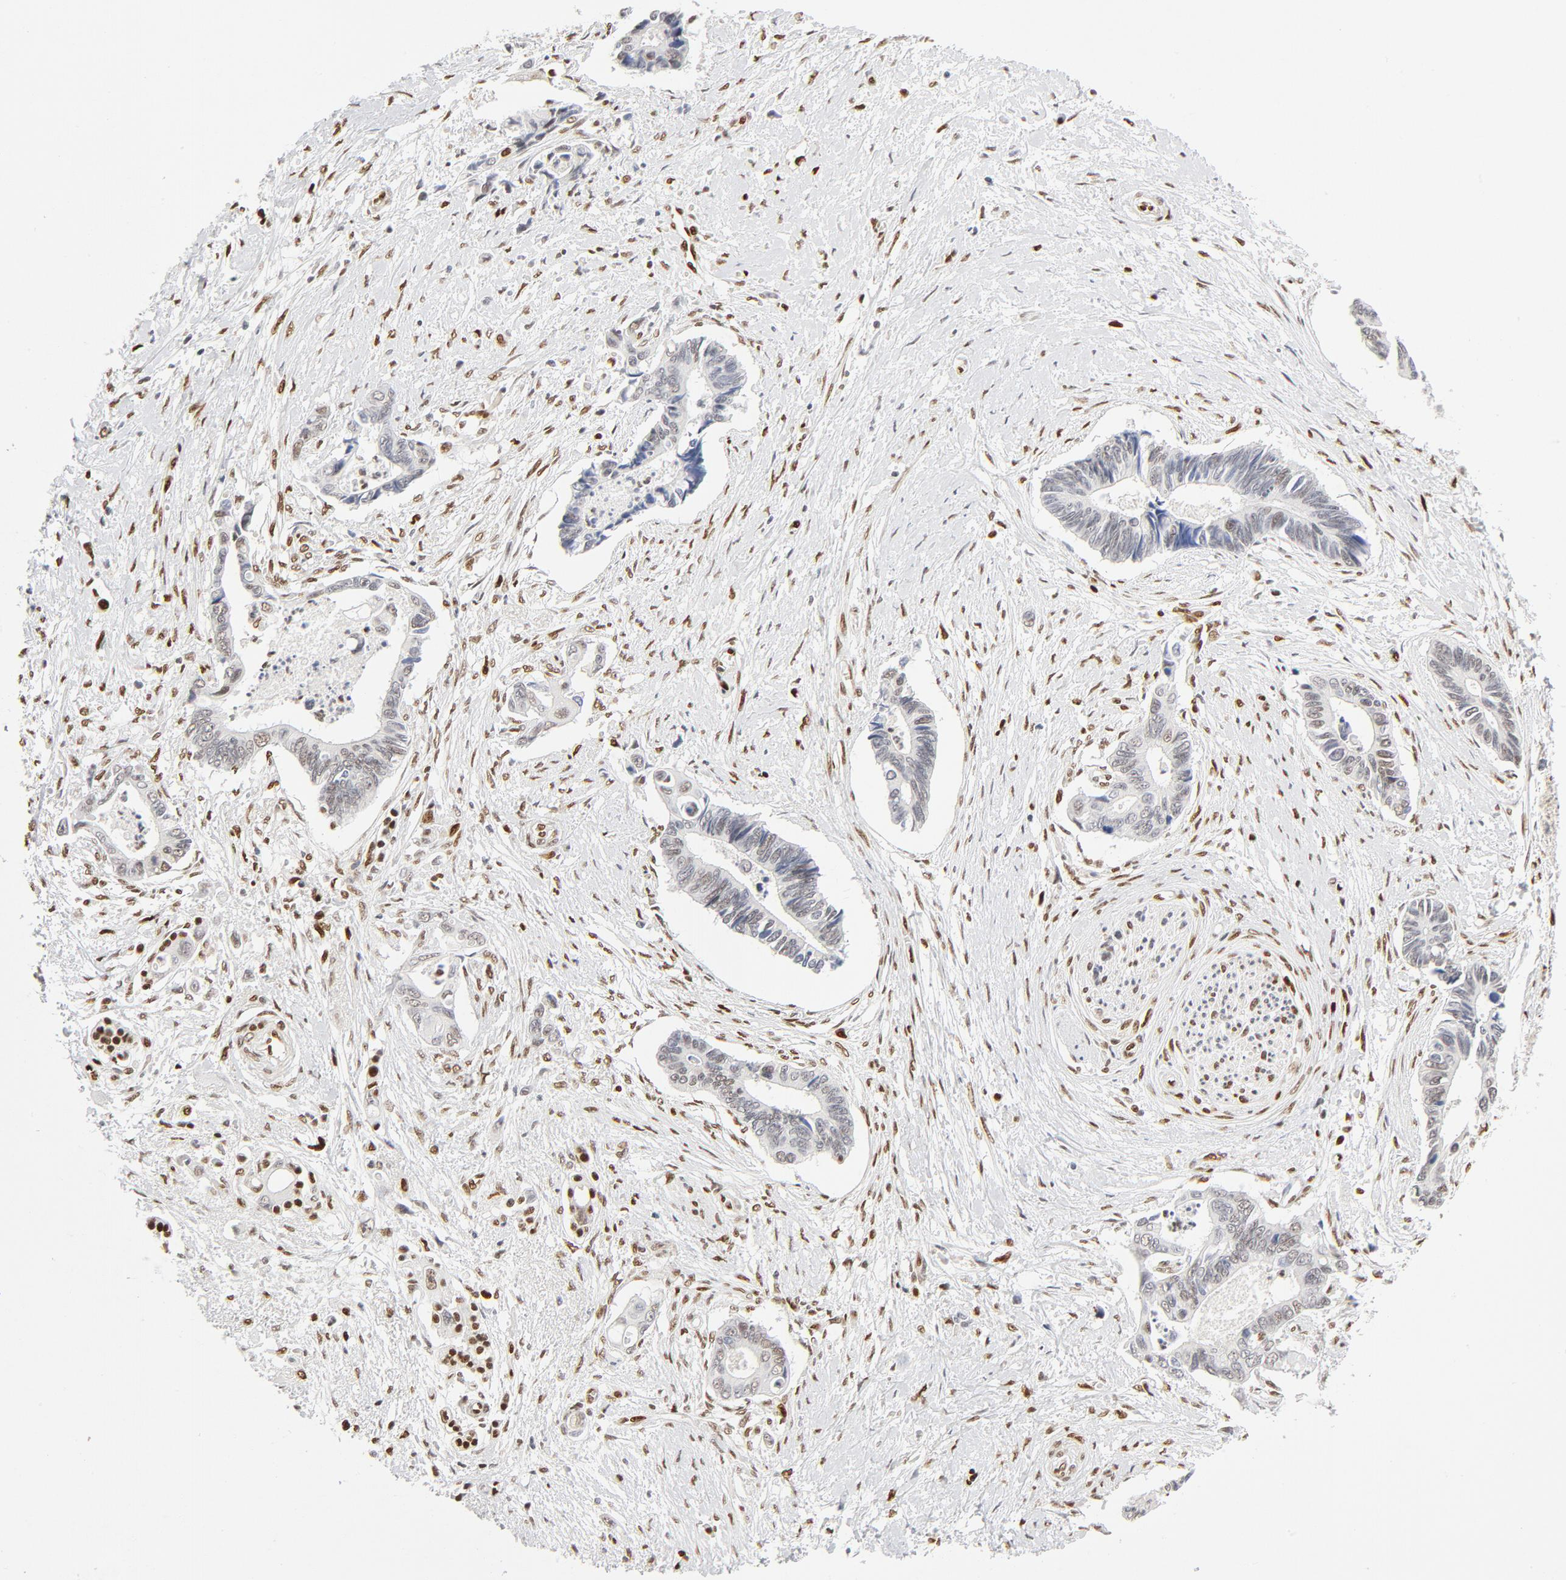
{"staining": {"intensity": "weak", "quantity": "<25%", "location": "nuclear"}, "tissue": "pancreatic cancer", "cell_type": "Tumor cells", "image_type": "cancer", "snomed": [{"axis": "morphology", "description": "Adenocarcinoma, NOS"}, {"axis": "topography", "description": "Pancreas"}], "caption": "This is an immunohistochemistry histopathology image of pancreatic cancer (adenocarcinoma). There is no expression in tumor cells.", "gene": "MEF2A", "patient": {"sex": "female", "age": 70}}